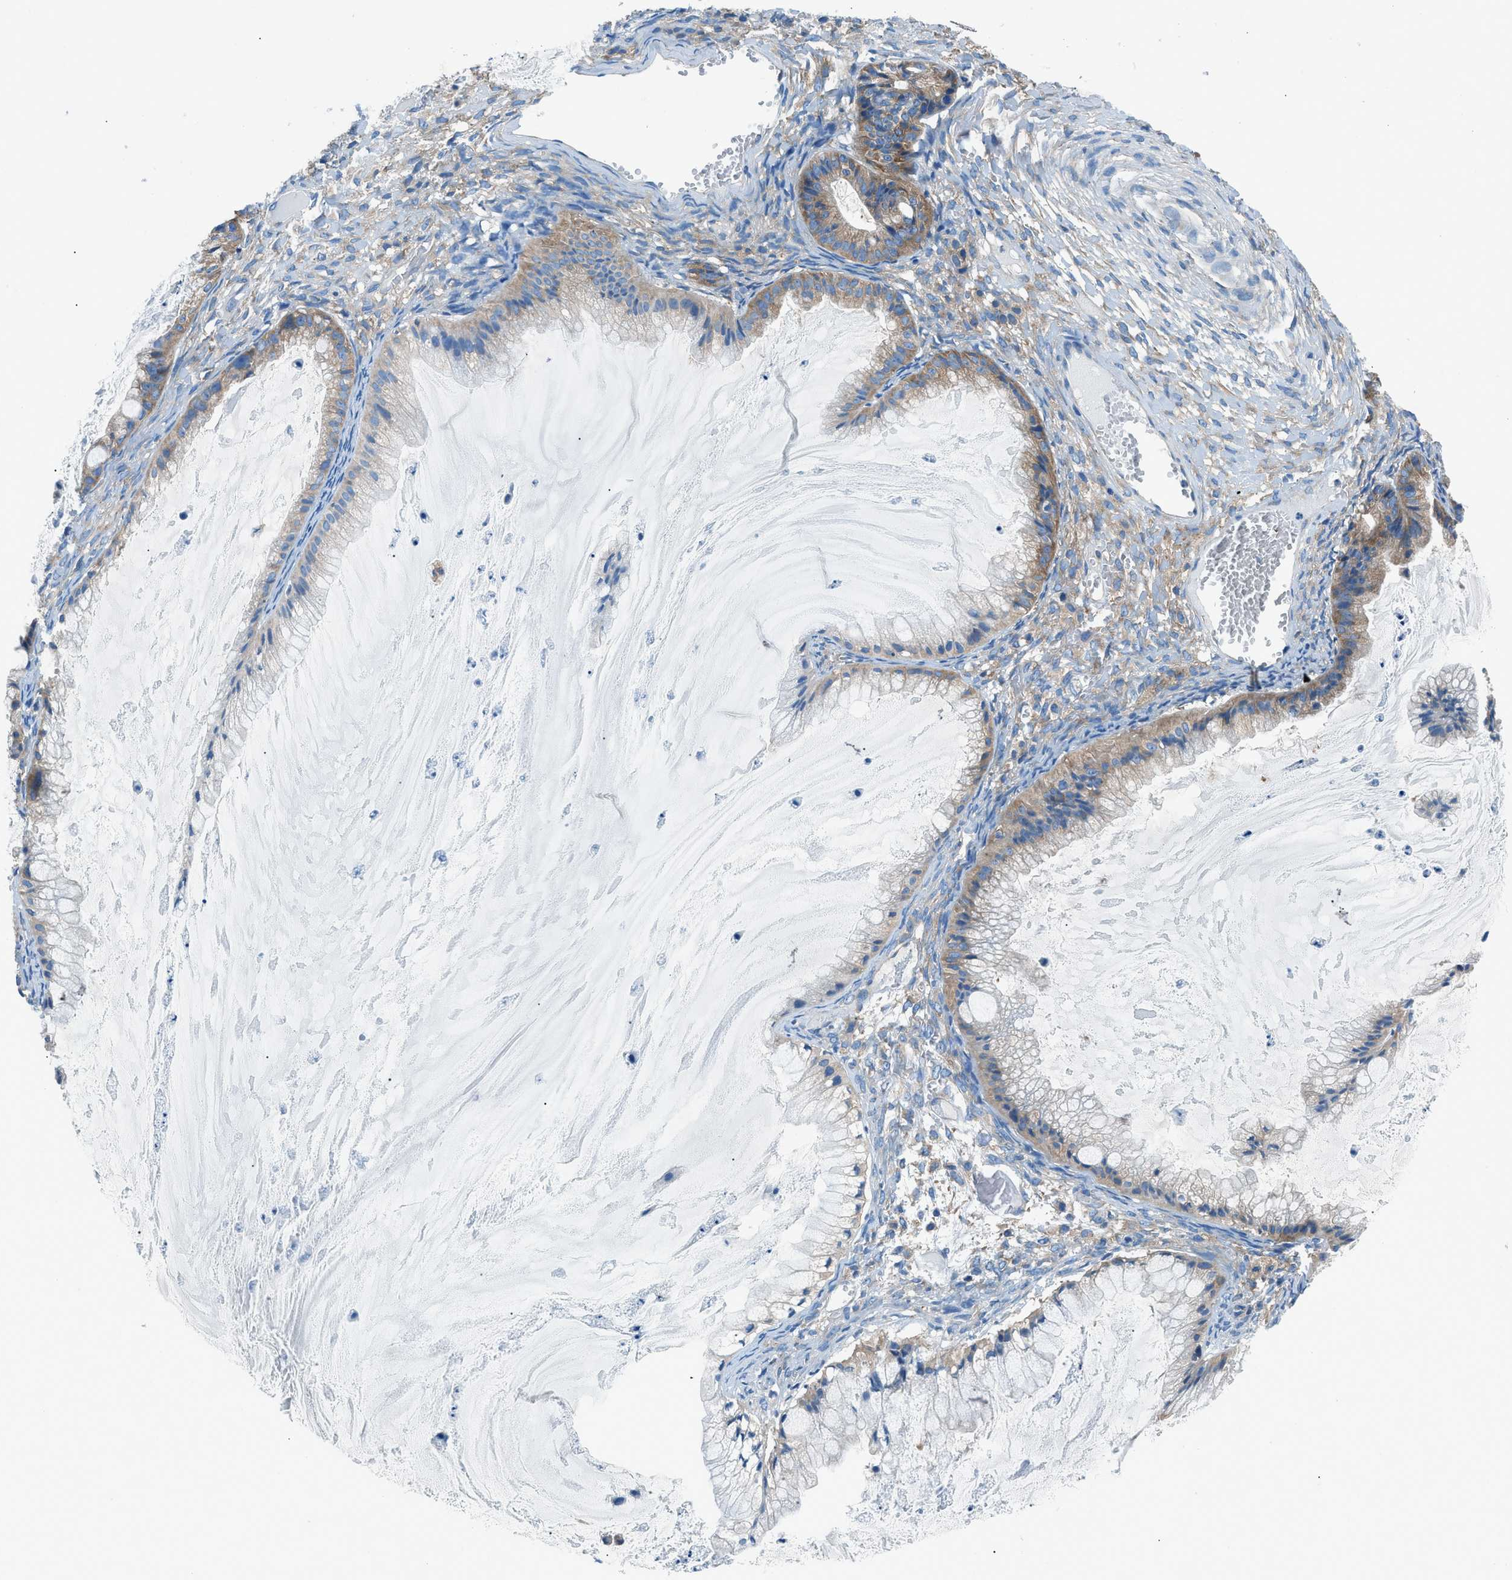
{"staining": {"intensity": "moderate", "quantity": ">75%", "location": "cytoplasmic/membranous"}, "tissue": "ovarian cancer", "cell_type": "Tumor cells", "image_type": "cancer", "snomed": [{"axis": "morphology", "description": "Cystadenocarcinoma, mucinous, NOS"}, {"axis": "topography", "description": "Ovary"}], "caption": "Ovarian mucinous cystadenocarcinoma stained with DAB (3,3'-diaminobenzidine) IHC demonstrates medium levels of moderate cytoplasmic/membranous expression in about >75% of tumor cells.", "gene": "SARS1", "patient": {"sex": "female", "age": 57}}